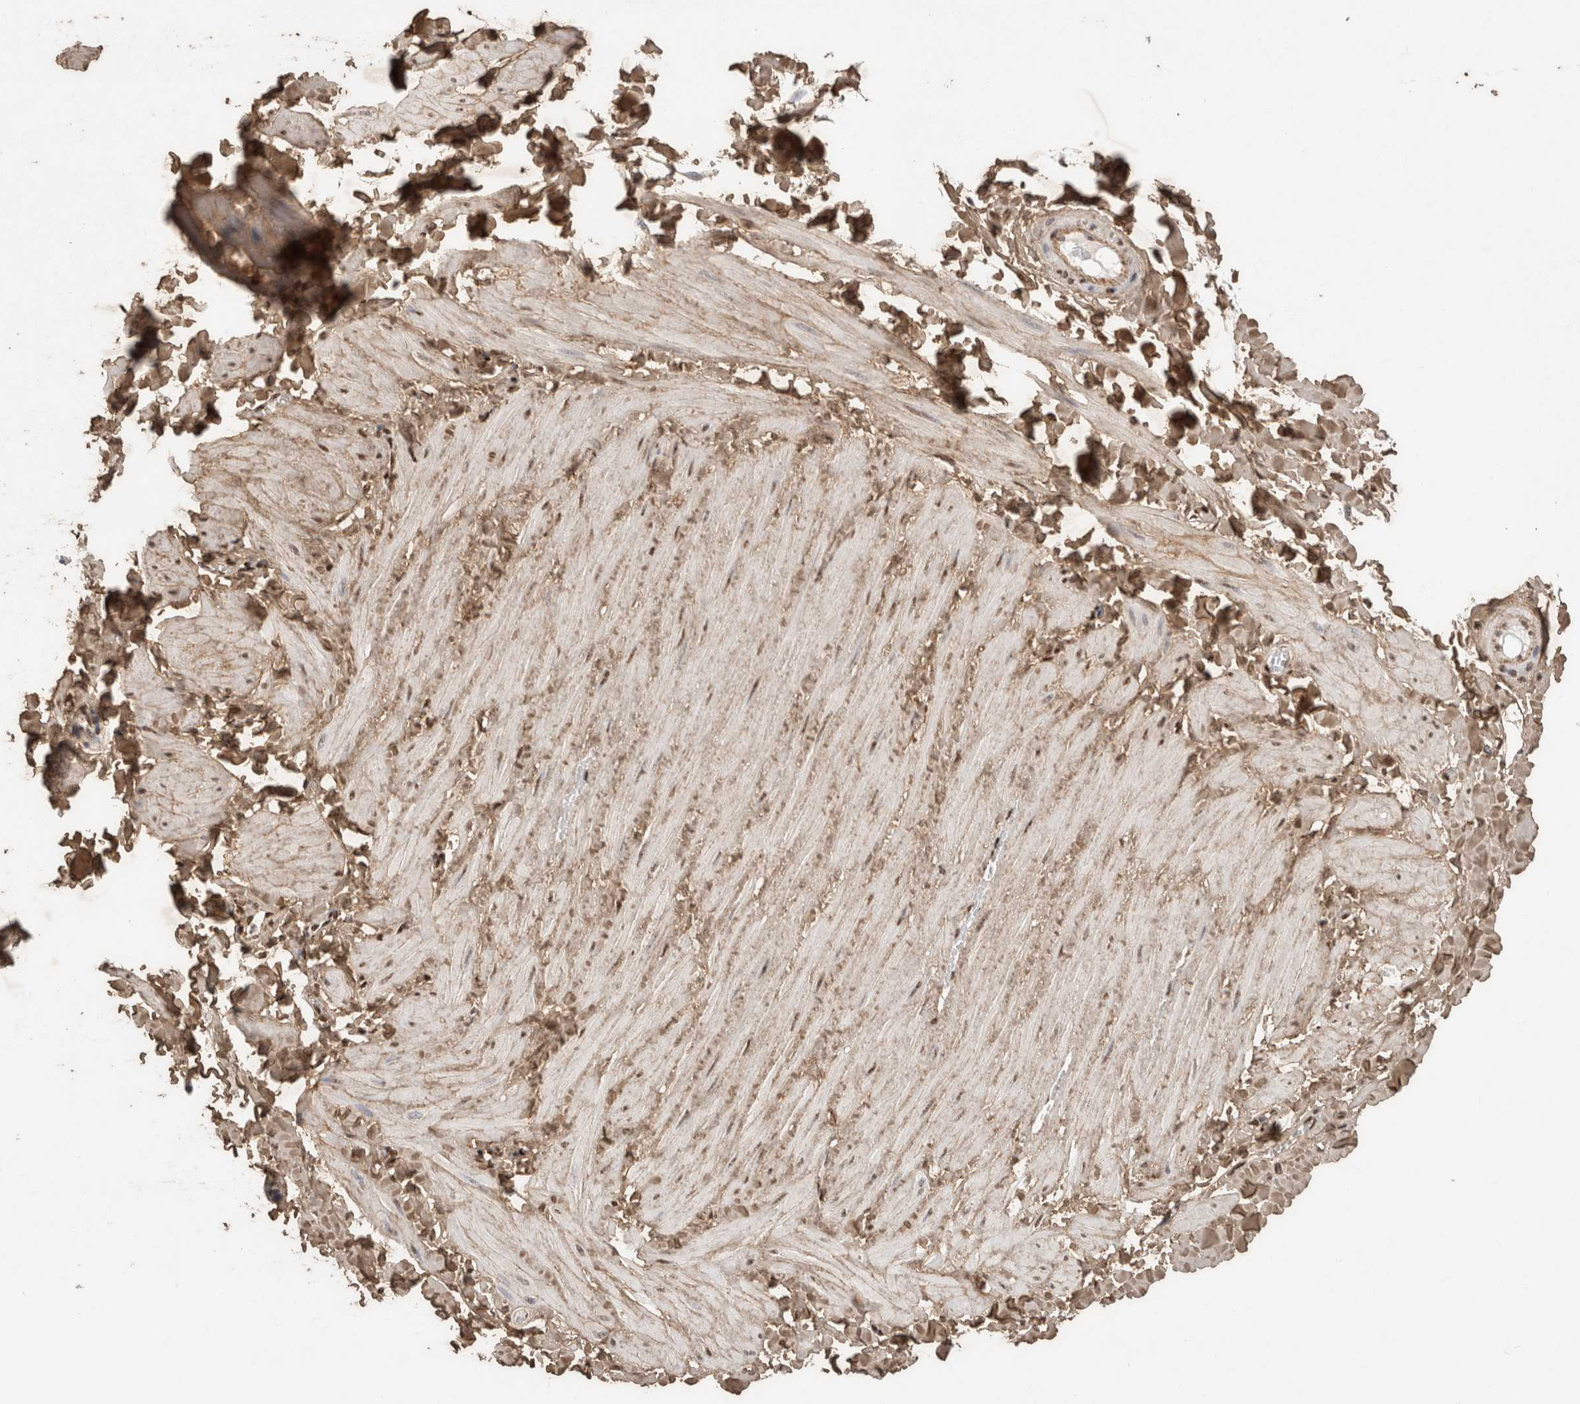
{"staining": {"intensity": "moderate", "quantity": ">75%", "location": "cytoplasmic/membranous"}, "tissue": "soft tissue", "cell_type": "Fibroblasts", "image_type": "normal", "snomed": [{"axis": "morphology", "description": "Normal tissue, NOS"}, {"axis": "topography", "description": "Adipose tissue"}, {"axis": "topography", "description": "Vascular tissue"}, {"axis": "topography", "description": "Peripheral nerve tissue"}], "caption": "High-power microscopy captured an IHC photomicrograph of unremarkable soft tissue, revealing moderate cytoplasmic/membranous positivity in about >75% of fibroblasts.", "gene": "C1QTNF5", "patient": {"sex": "male", "age": 25}}